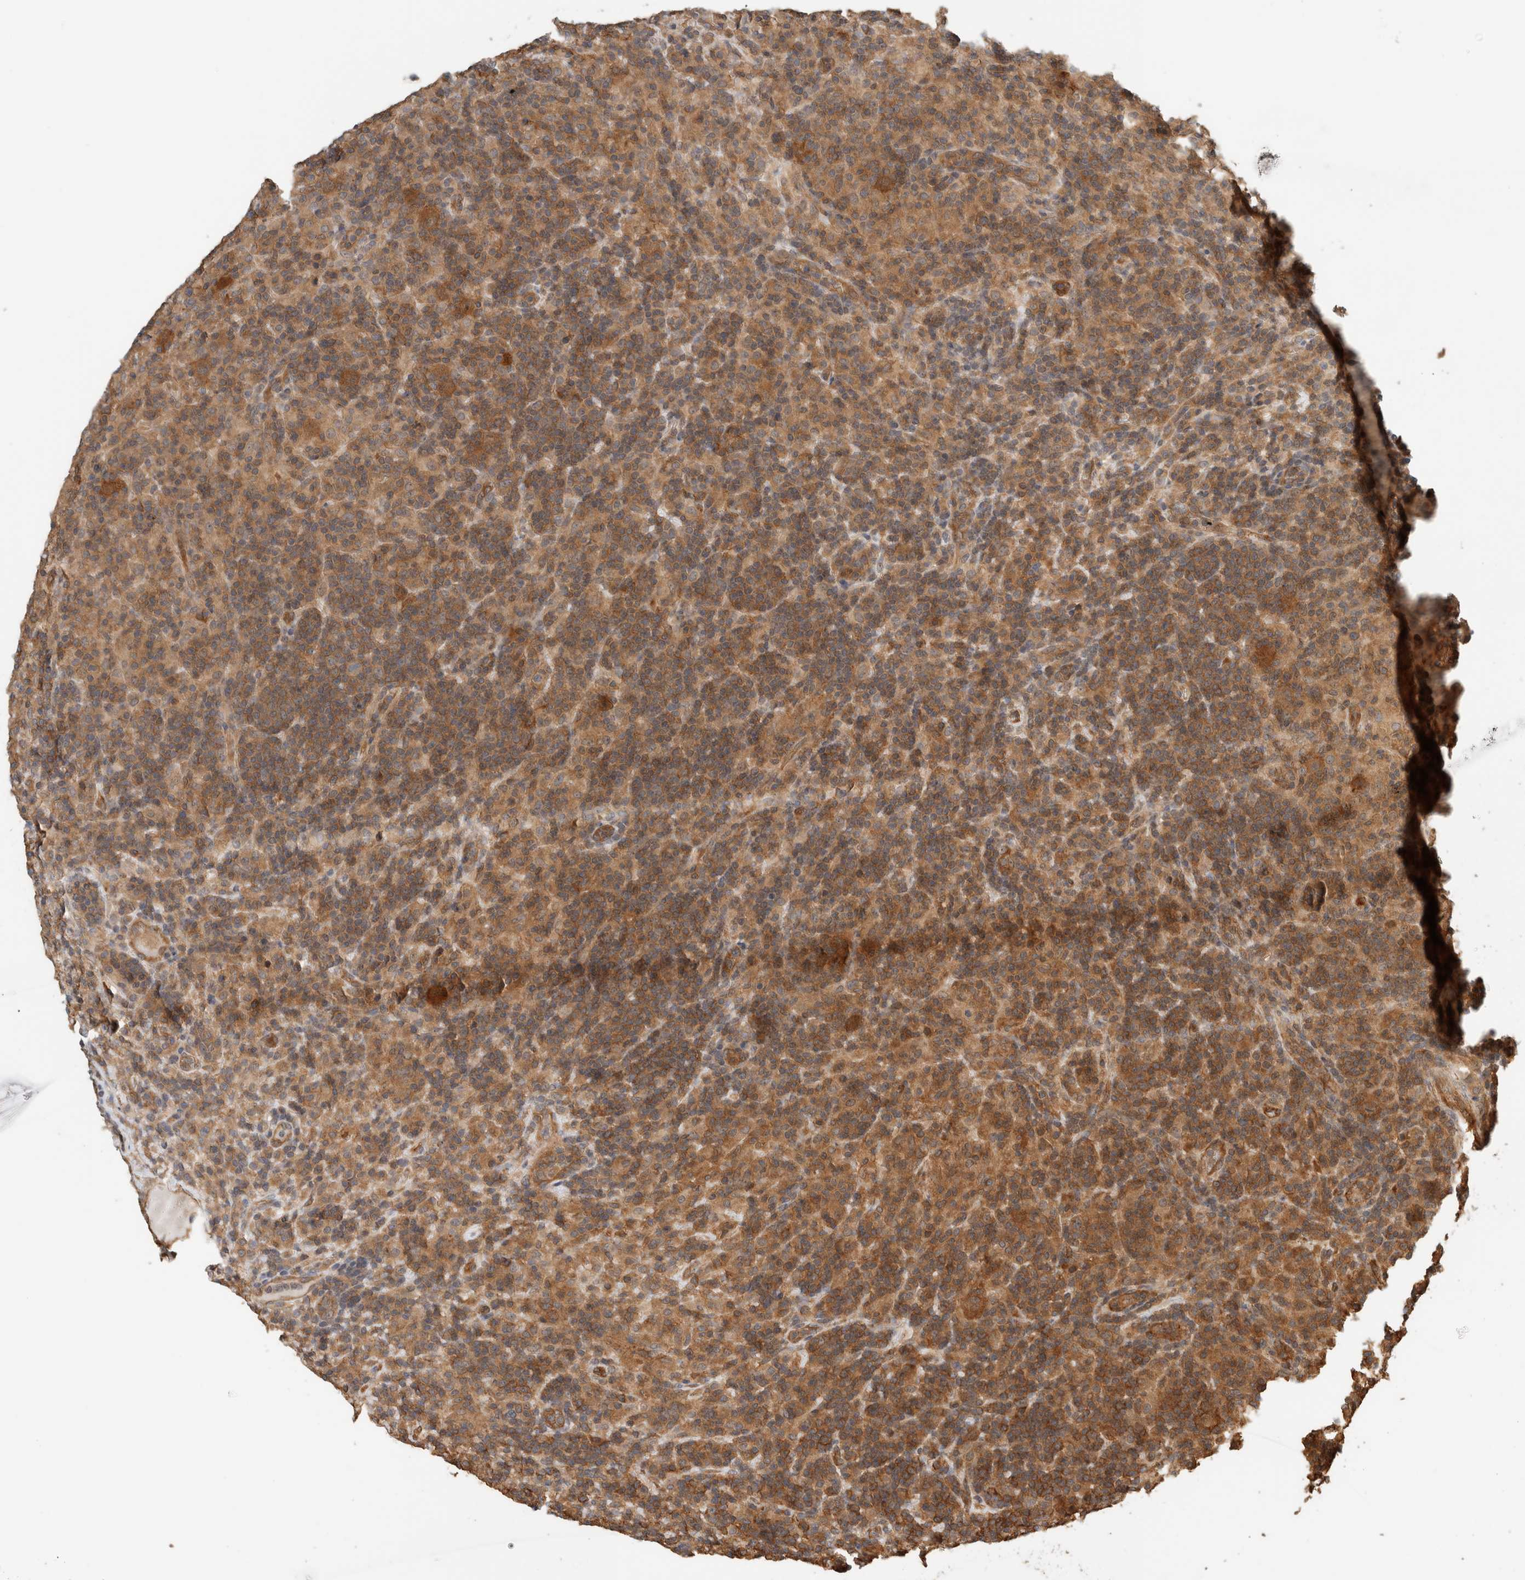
{"staining": {"intensity": "strong", "quantity": "25%-75%", "location": "cytoplasmic/membranous"}, "tissue": "lymphoma", "cell_type": "Tumor cells", "image_type": "cancer", "snomed": [{"axis": "morphology", "description": "Hodgkin's disease, NOS"}, {"axis": "topography", "description": "Lymph node"}], "caption": "Strong cytoplasmic/membranous protein positivity is present in about 25%-75% of tumor cells in Hodgkin's disease.", "gene": "PFDN4", "patient": {"sex": "male", "age": 70}}